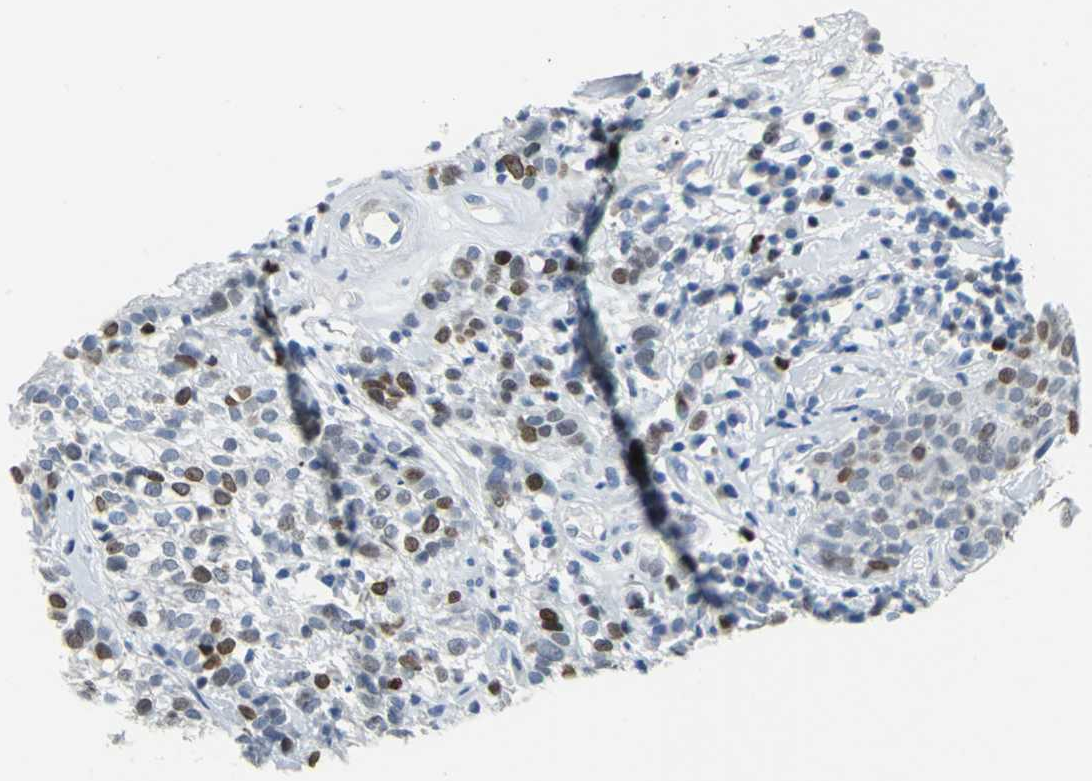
{"staining": {"intensity": "moderate", "quantity": "25%-75%", "location": "nuclear"}, "tissue": "head and neck cancer", "cell_type": "Tumor cells", "image_type": "cancer", "snomed": [{"axis": "morphology", "description": "Adenocarcinoma, NOS"}, {"axis": "topography", "description": "Salivary gland"}, {"axis": "topography", "description": "Head-Neck"}], "caption": "Approximately 25%-75% of tumor cells in head and neck cancer reveal moderate nuclear protein positivity as visualized by brown immunohistochemical staining.", "gene": "MCM3", "patient": {"sex": "female", "age": 65}}